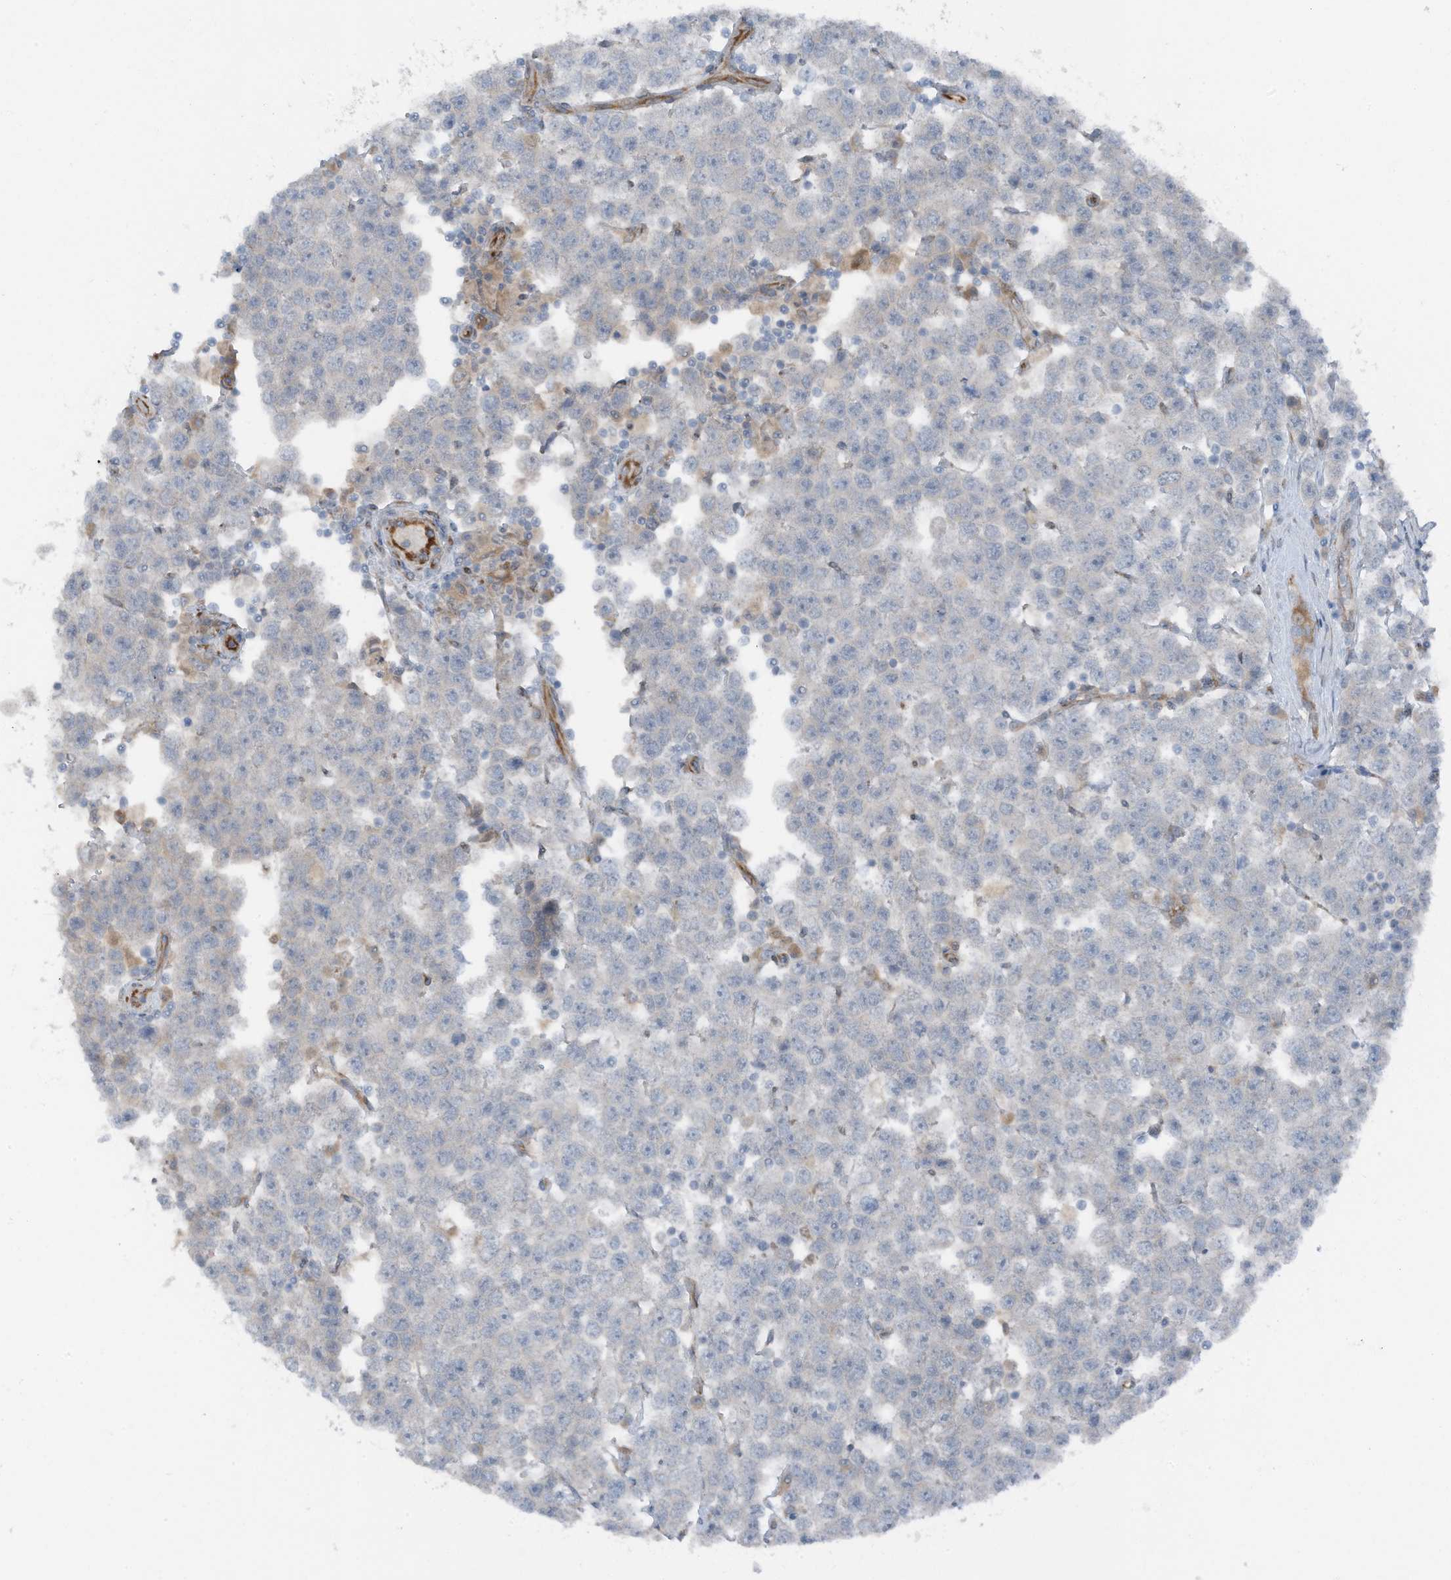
{"staining": {"intensity": "negative", "quantity": "none", "location": "none"}, "tissue": "testis cancer", "cell_type": "Tumor cells", "image_type": "cancer", "snomed": [{"axis": "morphology", "description": "Seminoma, NOS"}, {"axis": "topography", "description": "Testis"}], "caption": "Tumor cells show no significant positivity in testis cancer. The staining was performed using DAB (3,3'-diaminobenzidine) to visualize the protein expression in brown, while the nuclei were stained in blue with hematoxylin (Magnification: 20x).", "gene": "ARHGEF33", "patient": {"sex": "male", "age": 28}}